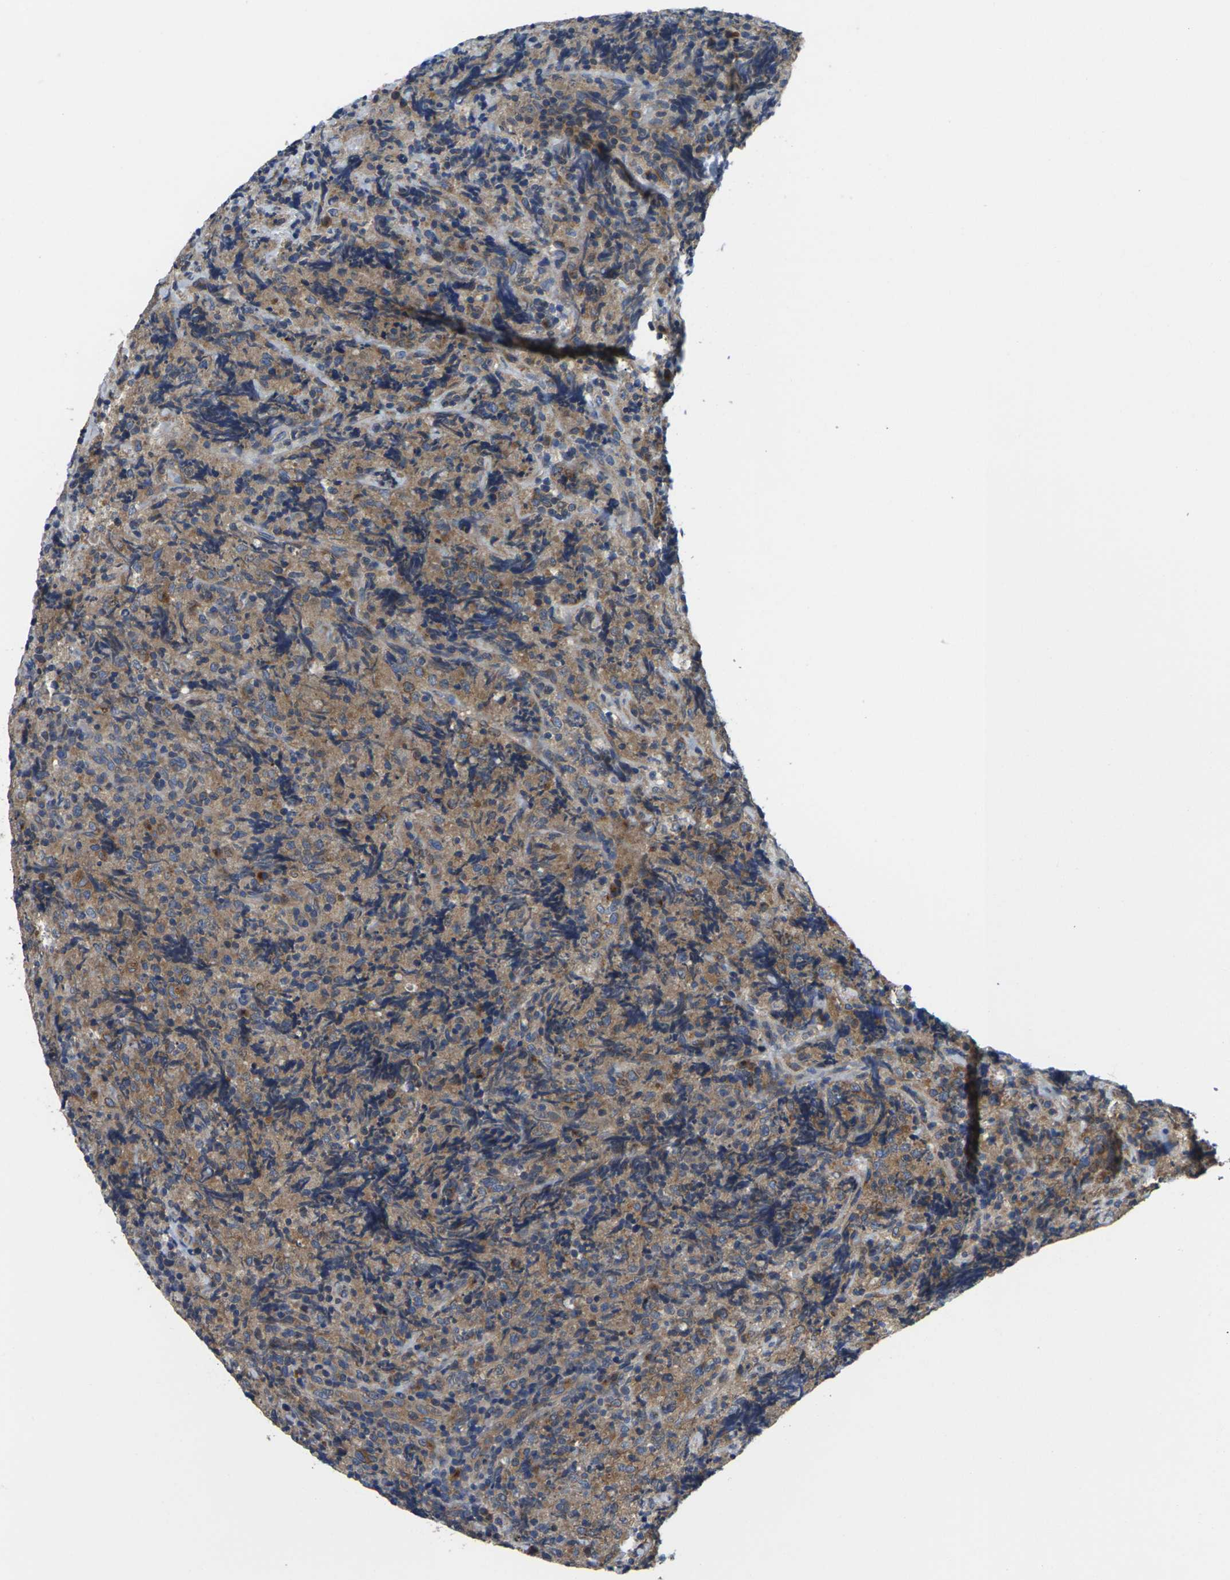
{"staining": {"intensity": "moderate", "quantity": "<25%", "location": "cytoplasmic/membranous"}, "tissue": "lymphoma", "cell_type": "Tumor cells", "image_type": "cancer", "snomed": [{"axis": "morphology", "description": "Malignant lymphoma, non-Hodgkin's type, High grade"}, {"axis": "topography", "description": "Tonsil"}], "caption": "About <25% of tumor cells in human high-grade malignant lymphoma, non-Hodgkin's type demonstrate moderate cytoplasmic/membranous protein expression as visualized by brown immunohistochemical staining.", "gene": "TMCC2", "patient": {"sex": "female", "age": 36}}